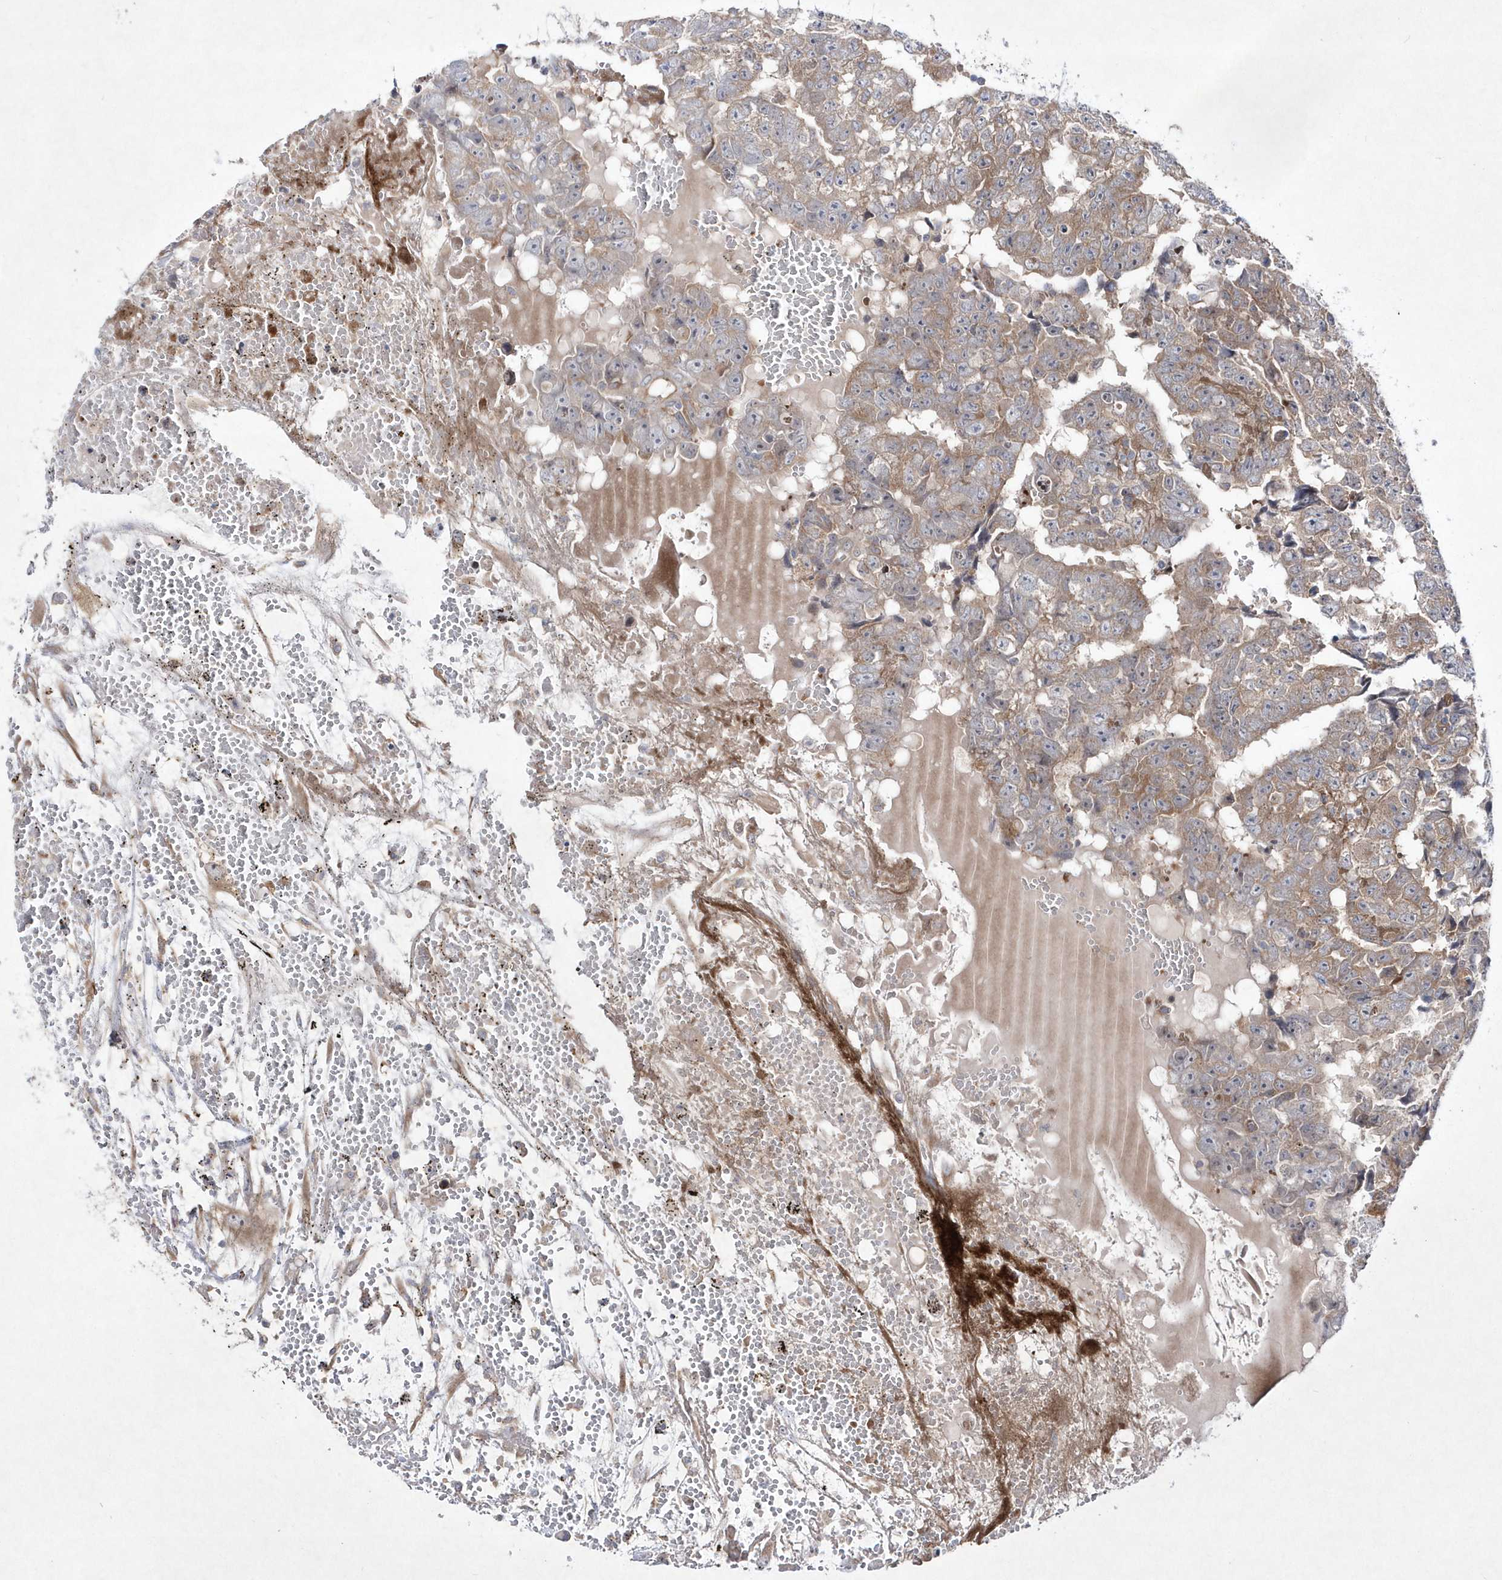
{"staining": {"intensity": "weak", "quantity": ">75%", "location": "cytoplasmic/membranous"}, "tissue": "testis cancer", "cell_type": "Tumor cells", "image_type": "cancer", "snomed": [{"axis": "morphology", "description": "Carcinoma, Embryonal, NOS"}, {"axis": "topography", "description": "Testis"}], "caption": "A low amount of weak cytoplasmic/membranous expression is present in about >75% of tumor cells in testis cancer tissue.", "gene": "DSPP", "patient": {"sex": "male", "age": 25}}